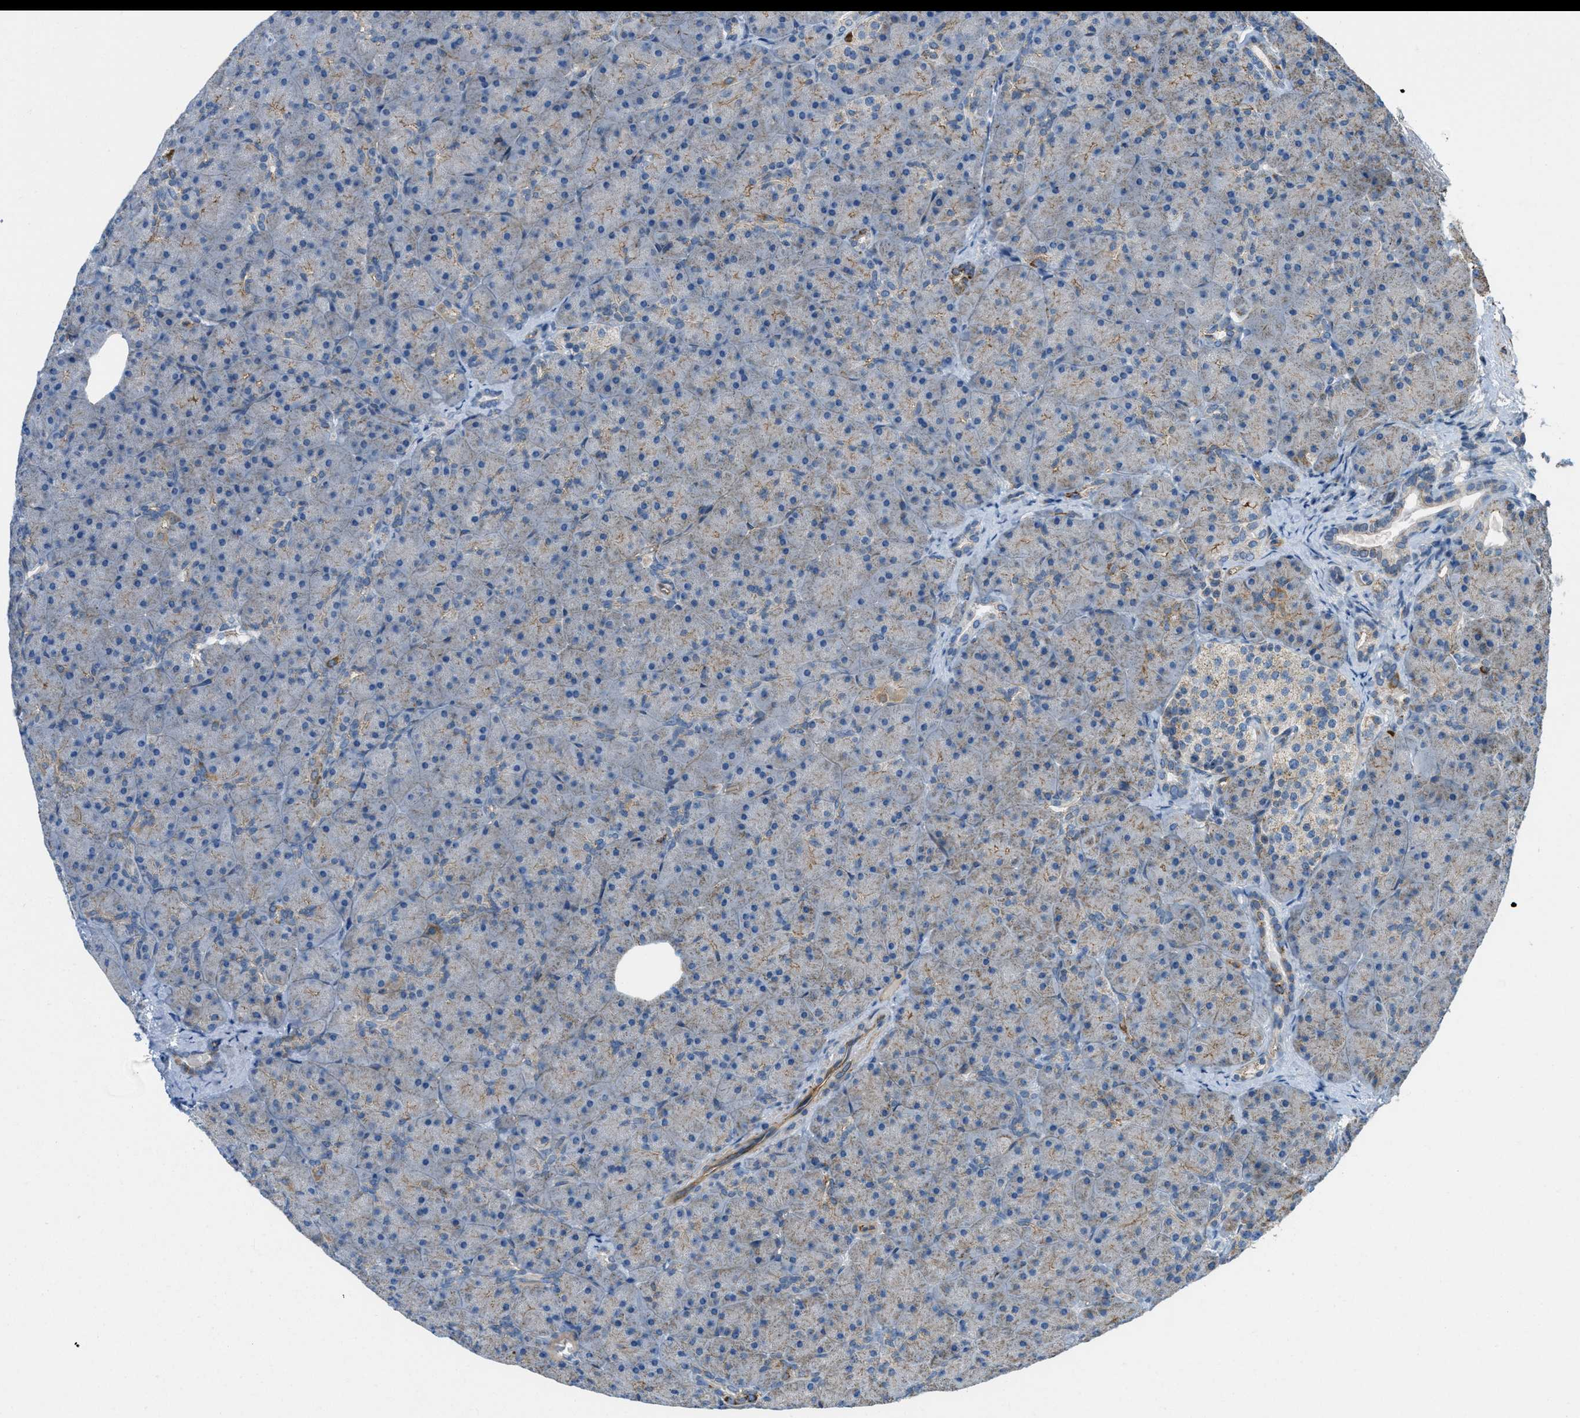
{"staining": {"intensity": "weak", "quantity": "<25%", "location": "cytoplasmic/membranous"}, "tissue": "pancreas", "cell_type": "Exocrine glandular cells", "image_type": "normal", "snomed": [{"axis": "morphology", "description": "Normal tissue, NOS"}, {"axis": "topography", "description": "Pancreas"}], "caption": "Immunohistochemical staining of normal human pancreas exhibits no significant staining in exocrine glandular cells.", "gene": "BTN3A1", "patient": {"sex": "male", "age": 66}}